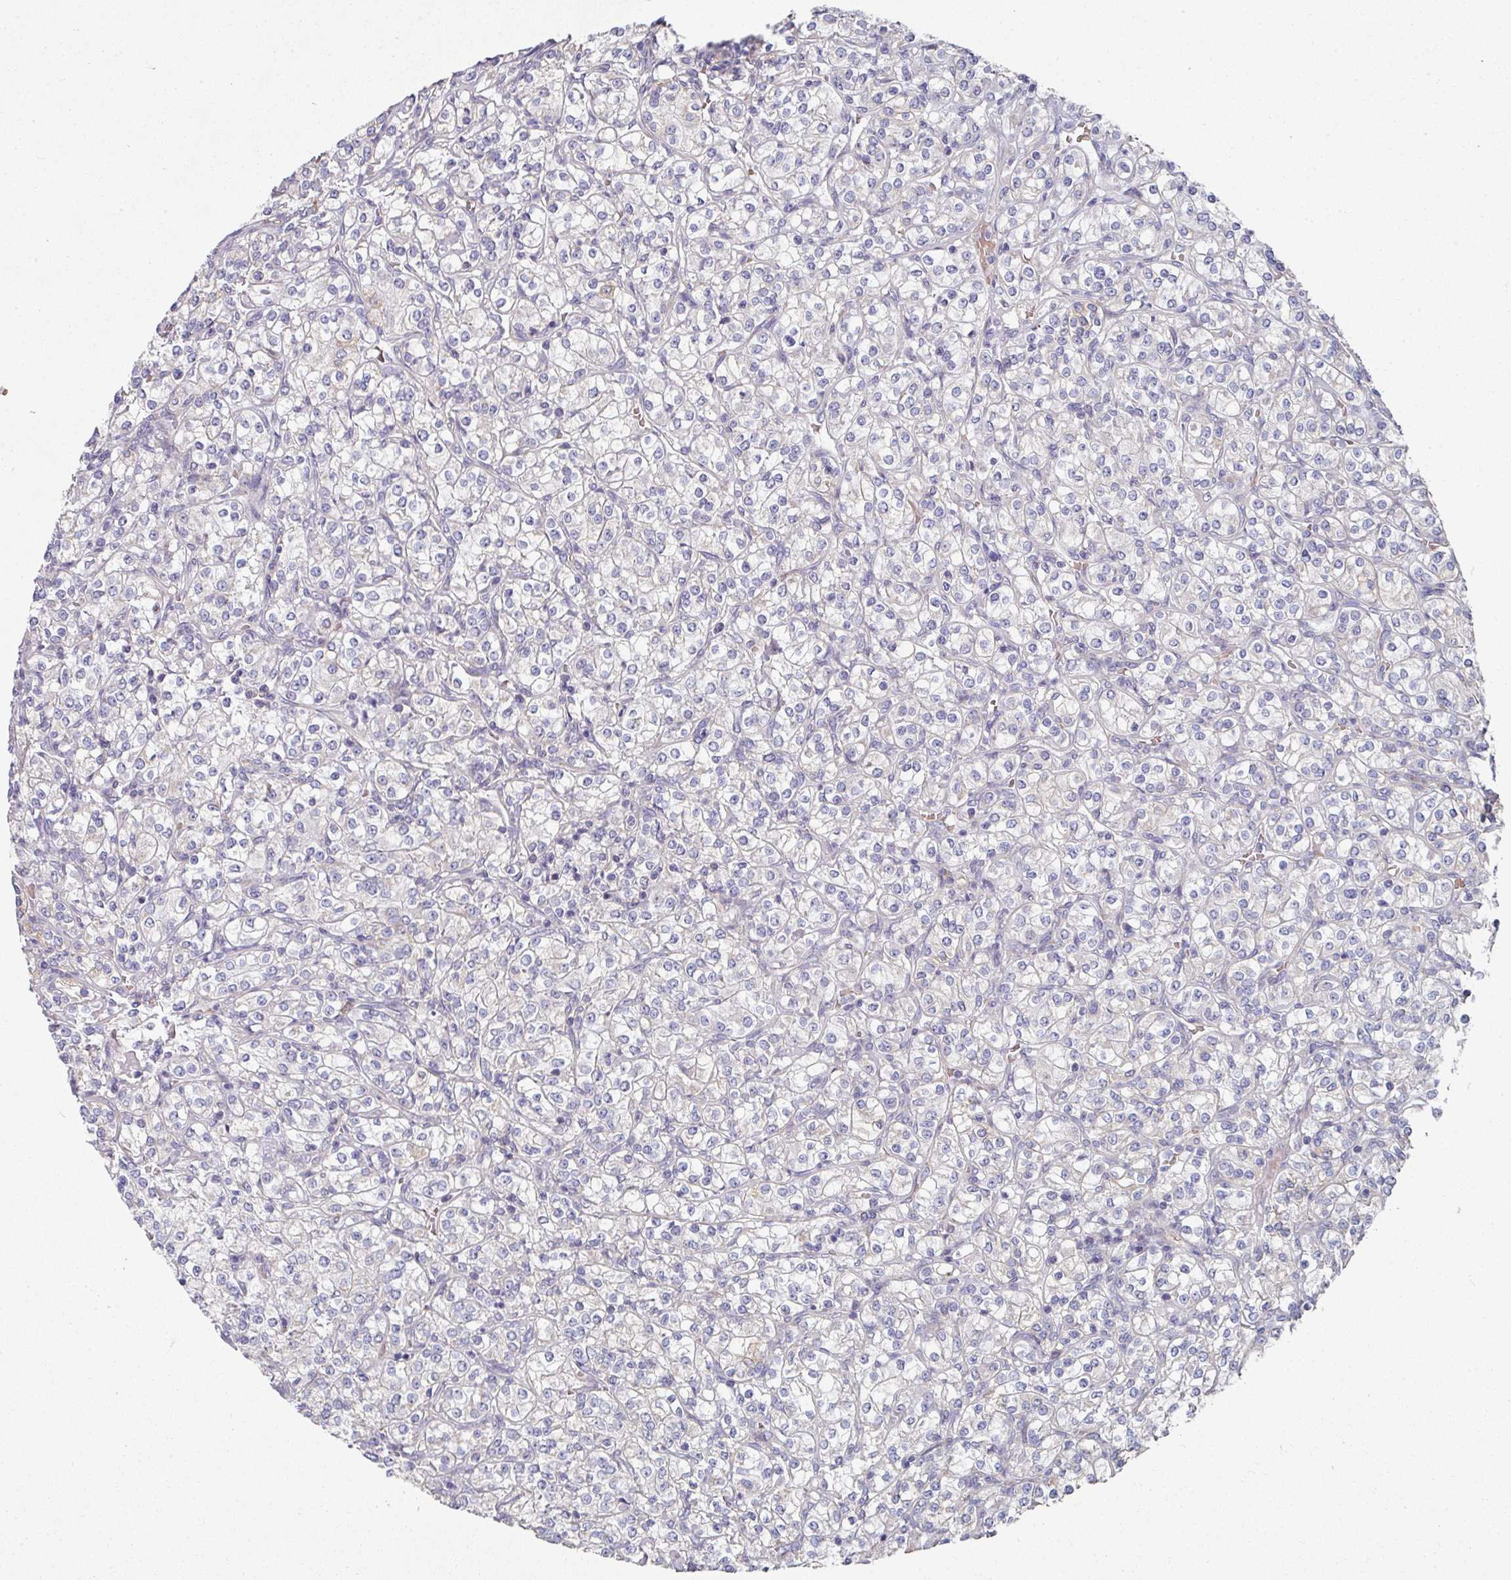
{"staining": {"intensity": "negative", "quantity": "none", "location": "none"}, "tissue": "renal cancer", "cell_type": "Tumor cells", "image_type": "cancer", "snomed": [{"axis": "morphology", "description": "Adenocarcinoma, NOS"}, {"axis": "topography", "description": "Kidney"}], "caption": "The immunohistochemistry (IHC) micrograph has no significant positivity in tumor cells of renal cancer (adenocarcinoma) tissue.", "gene": "PYROXD2", "patient": {"sex": "male", "age": 77}}